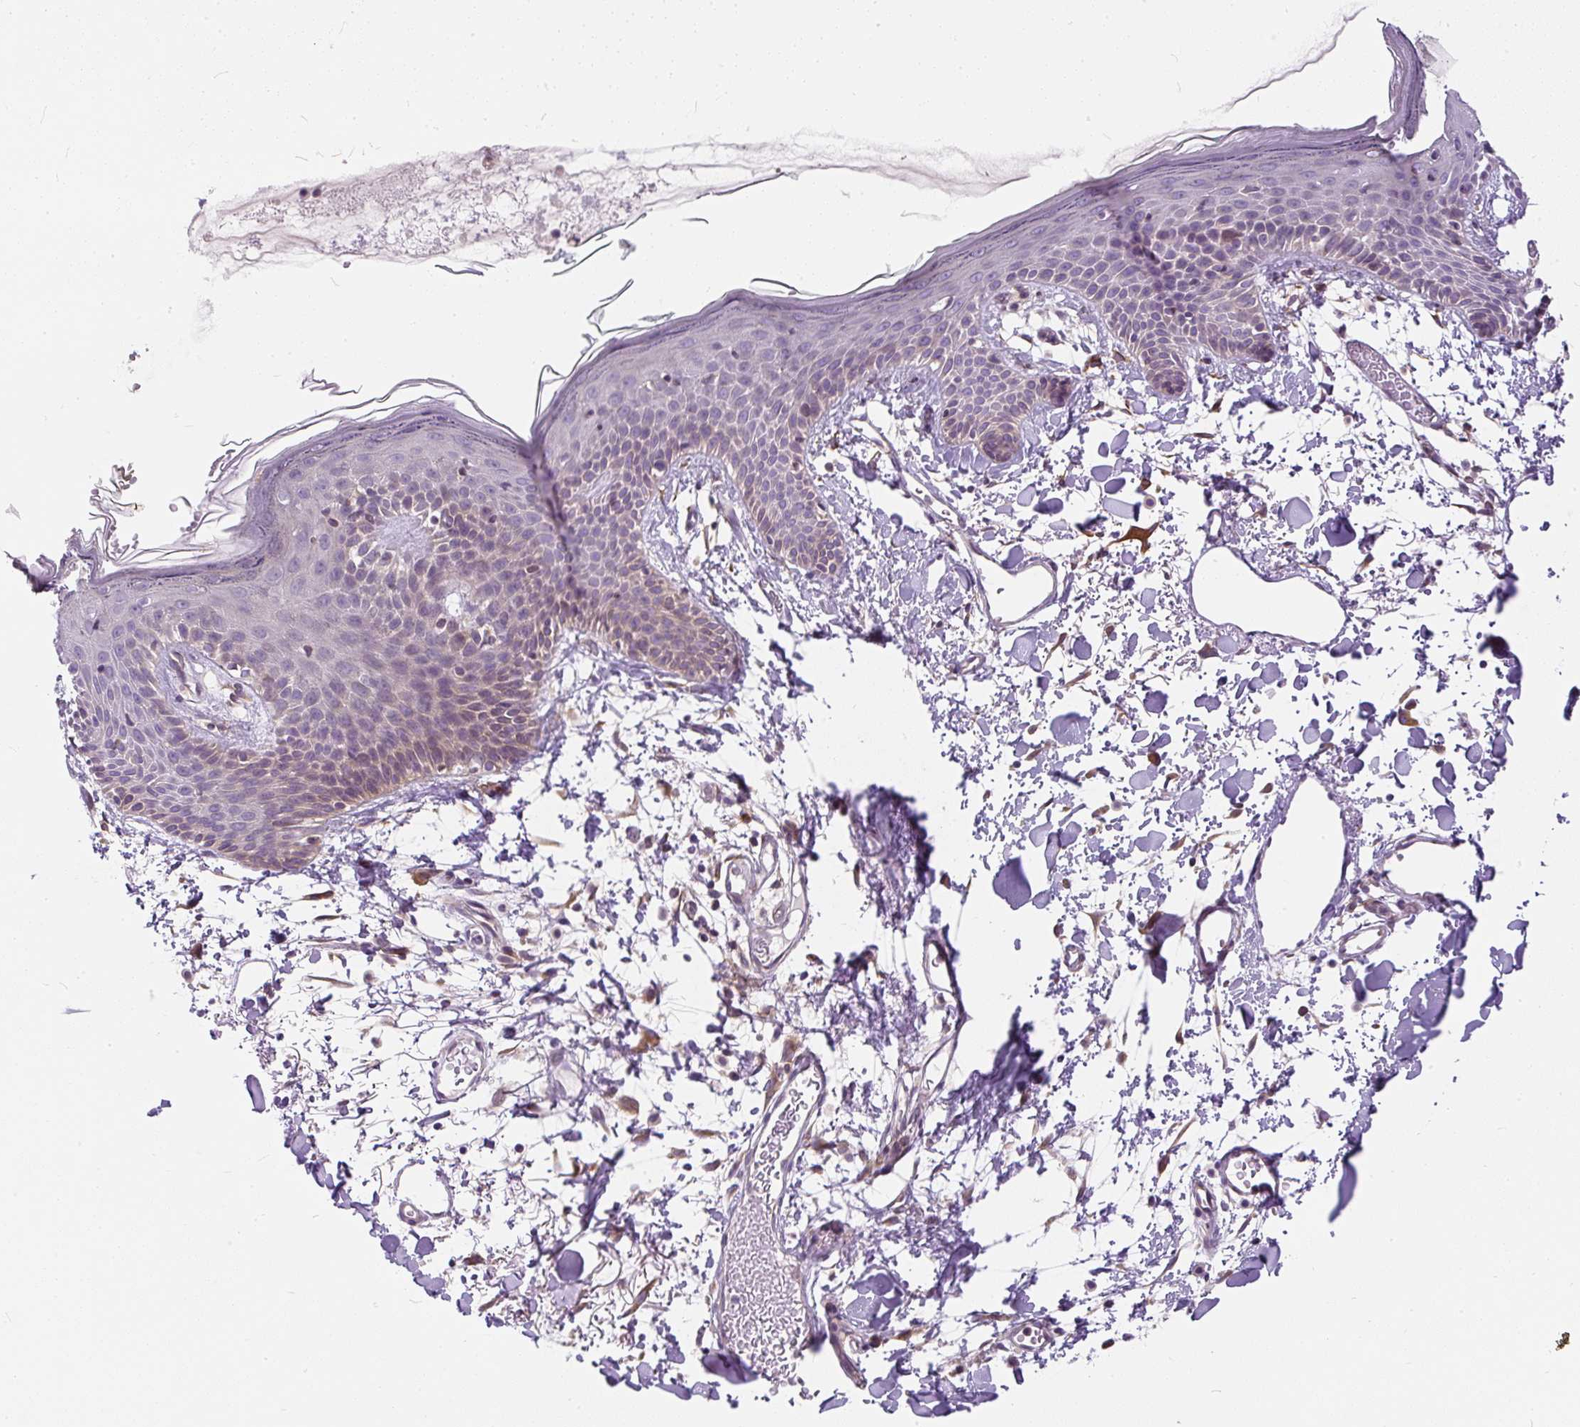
{"staining": {"intensity": "moderate", "quantity": "25%-75%", "location": "cytoplasmic/membranous"}, "tissue": "skin", "cell_type": "Fibroblasts", "image_type": "normal", "snomed": [{"axis": "morphology", "description": "Normal tissue, NOS"}, {"axis": "topography", "description": "Skin"}], "caption": "Protein staining of benign skin shows moderate cytoplasmic/membranous positivity in about 25%-75% of fibroblasts.", "gene": "CYP20A1", "patient": {"sex": "male", "age": 79}}